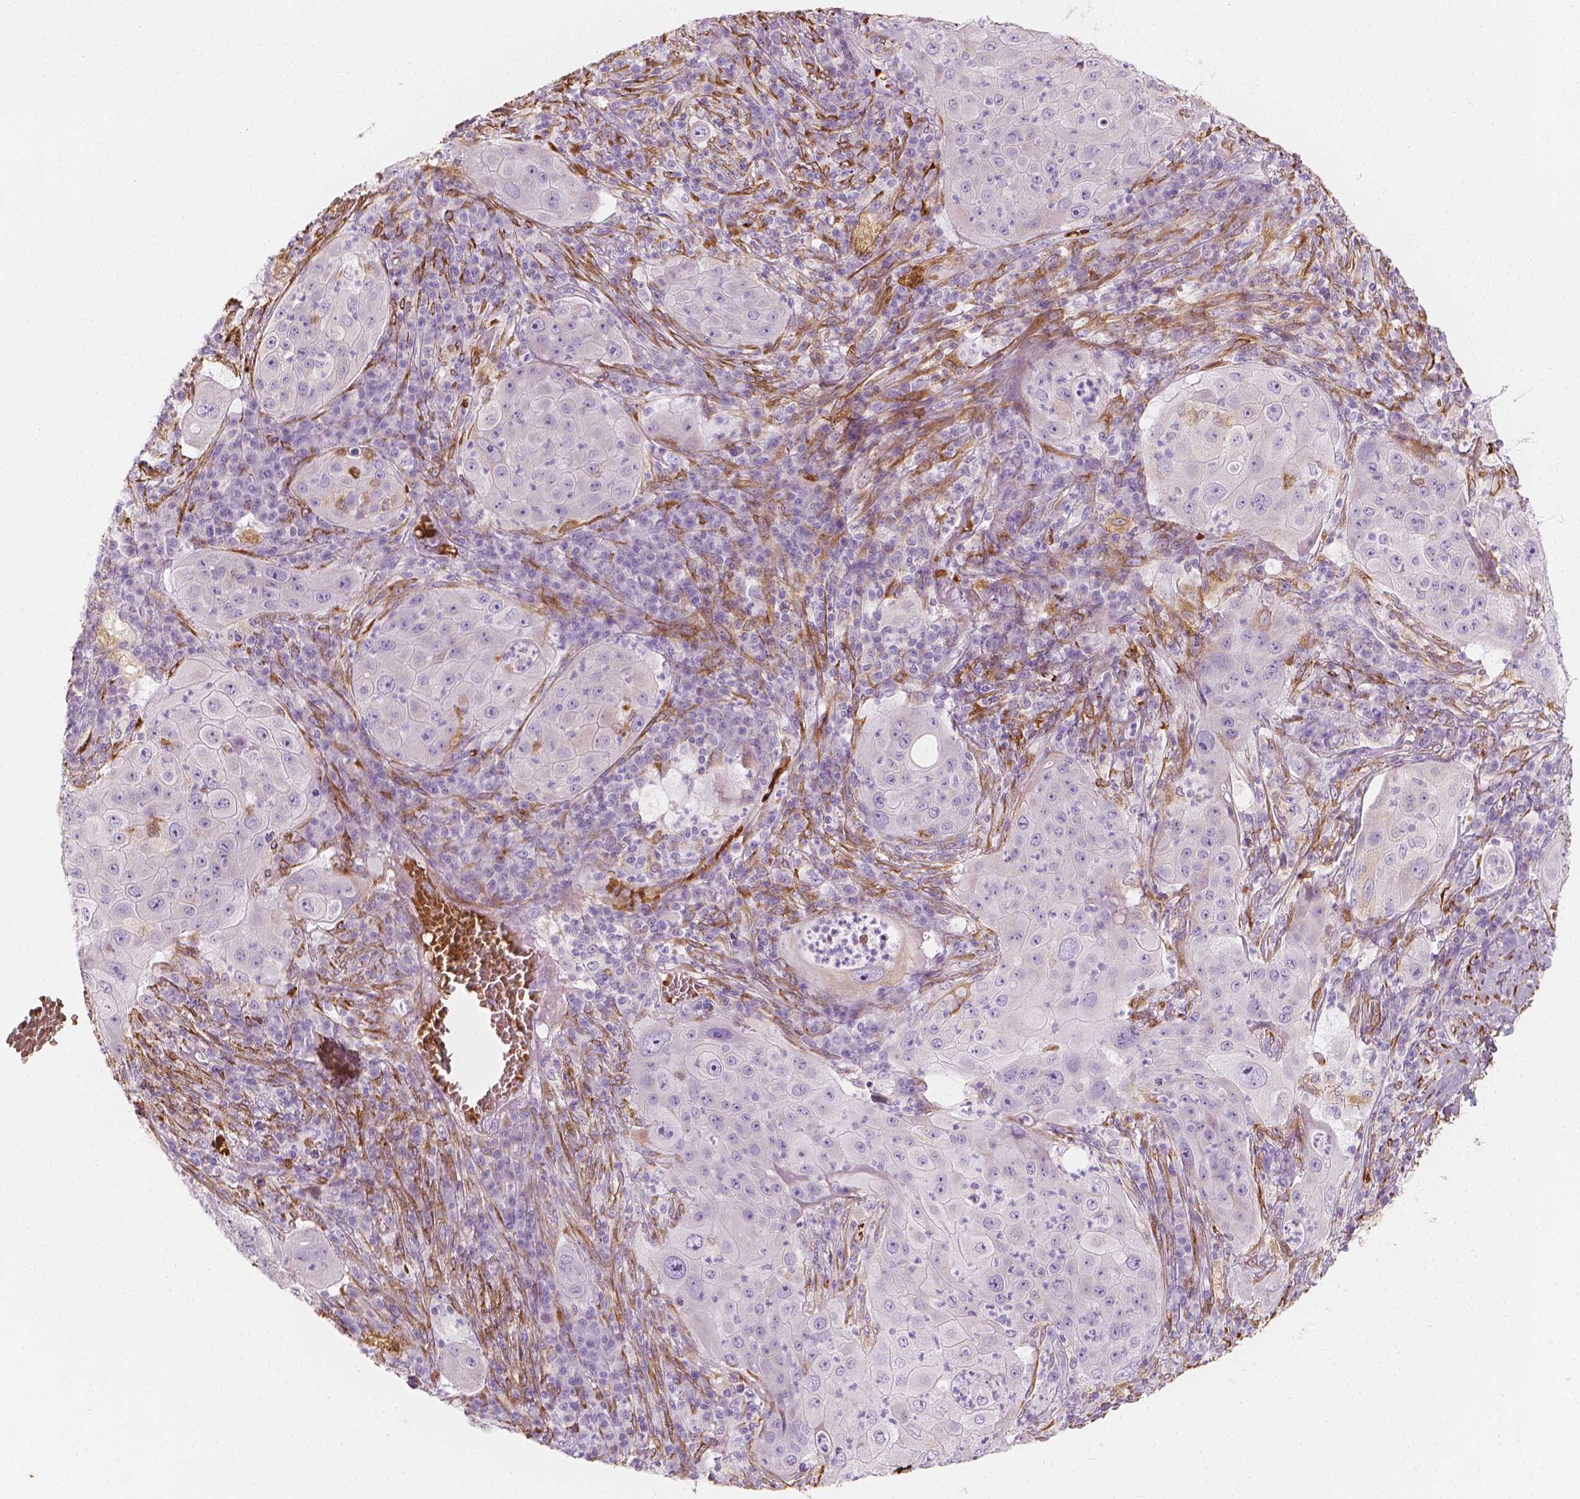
{"staining": {"intensity": "negative", "quantity": "none", "location": "none"}, "tissue": "lung cancer", "cell_type": "Tumor cells", "image_type": "cancer", "snomed": [{"axis": "morphology", "description": "Squamous cell carcinoma, NOS"}, {"axis": "topography", "description": "Lung"}], "caption": "Squamous cell carcinoma (lung) was stained to show a protein in brown. There is no significant expression in tumor cells.", "gene": "CES1", "patient": {"sex": "female", "age": 59}}